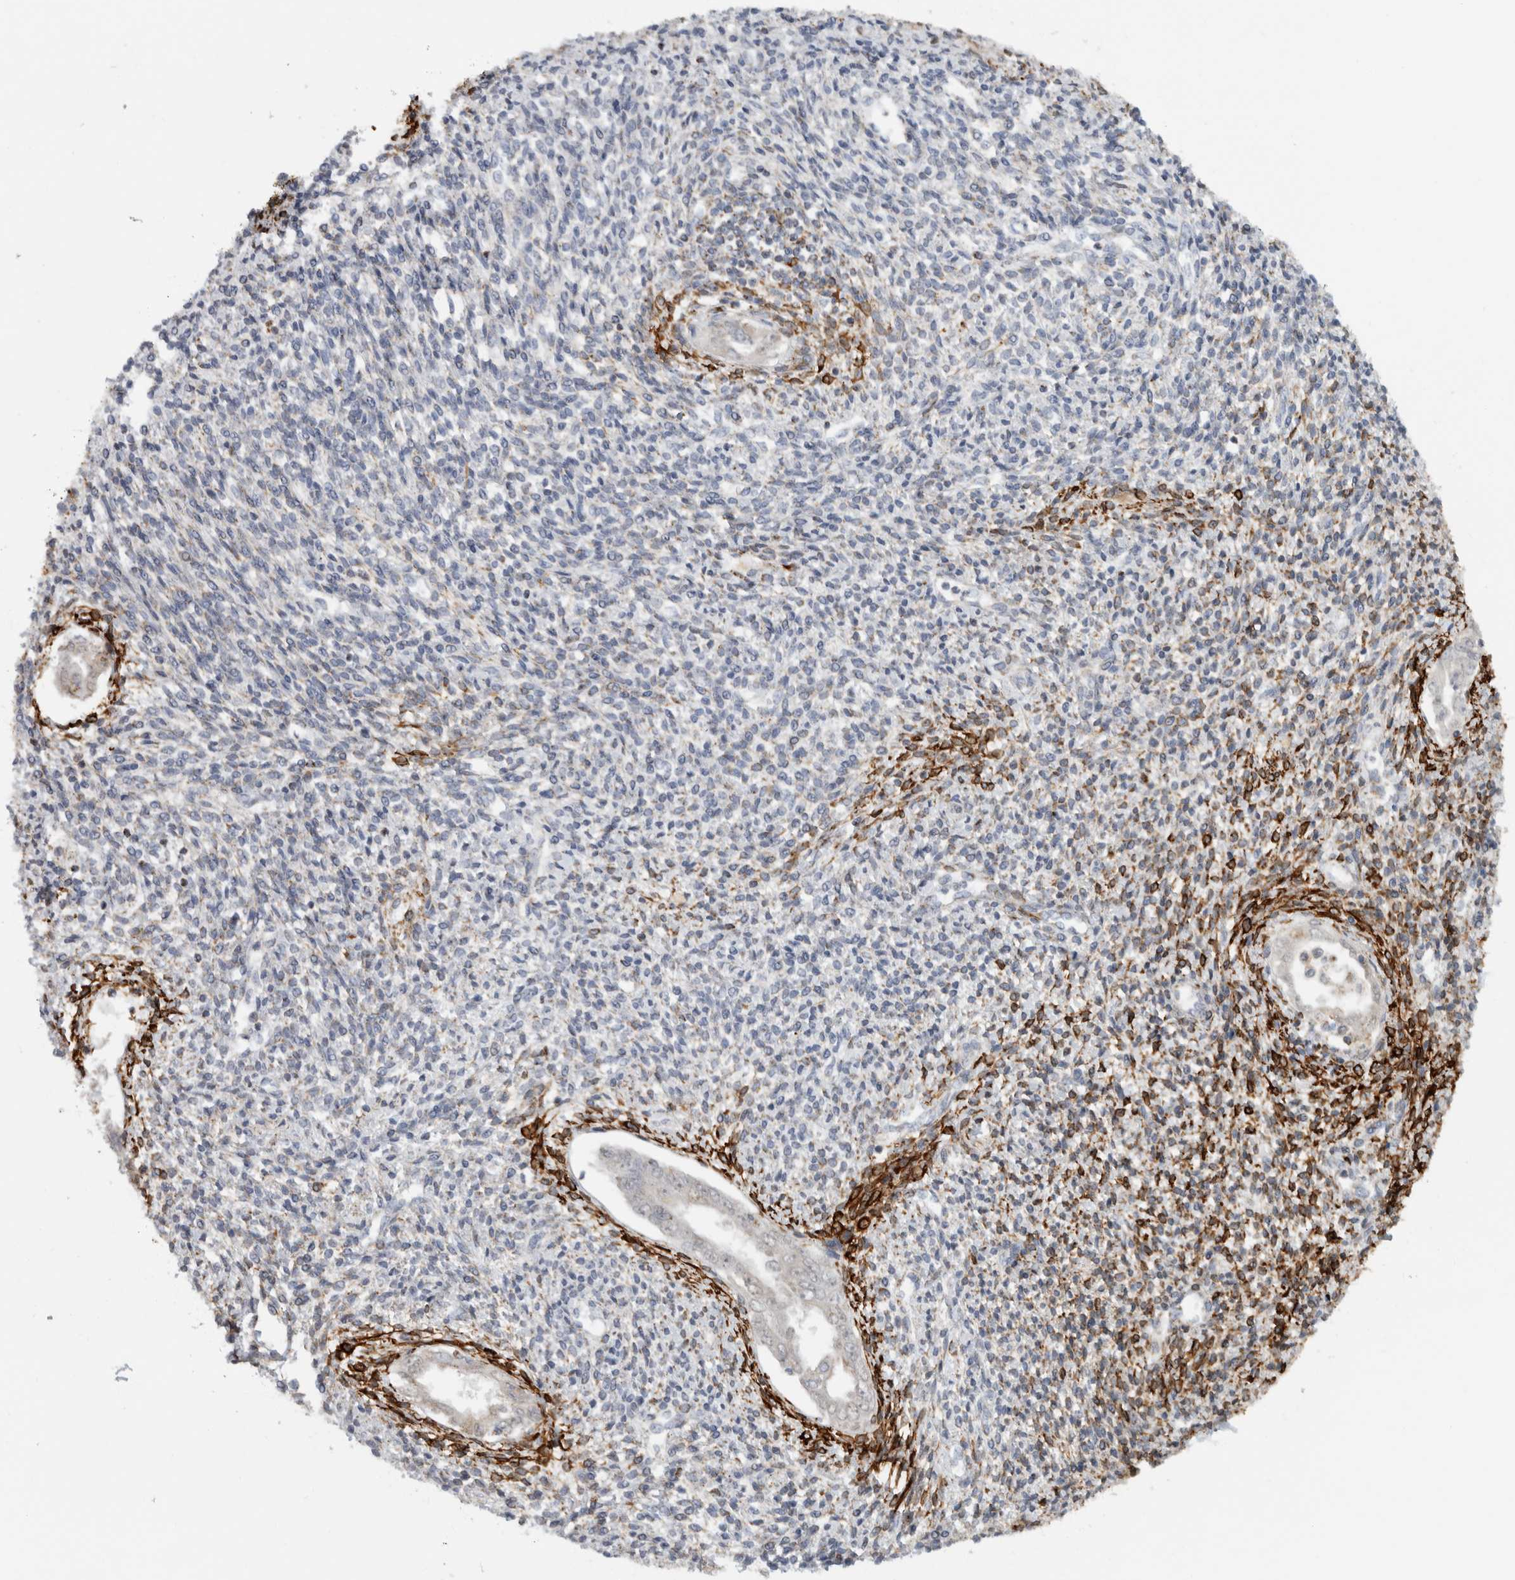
{"staining": {"intensity": "strong", "quantity": "<25%", "location": "cytoplasmic/membranous"}, "tissue": "endometrium", "cell_type": "Cells in endometrial stroma", "image_type": "normal", "snomed": [{"axis": "morphology", "description": "Normal tissue, NOS"}, {"axis": "topography", "description": "Endometrium"}], "caption": "DAB immunohistochemical staining of unremarkable endometrium exhibits strong cytoplasmic/membranous protein positivity in about <25% of cells in endometrial stroma. (Brightfield microscopy of DAB IHC at high magnification).", "gene": "RAB18", "patient": {"sex": "female", "age": 66}}